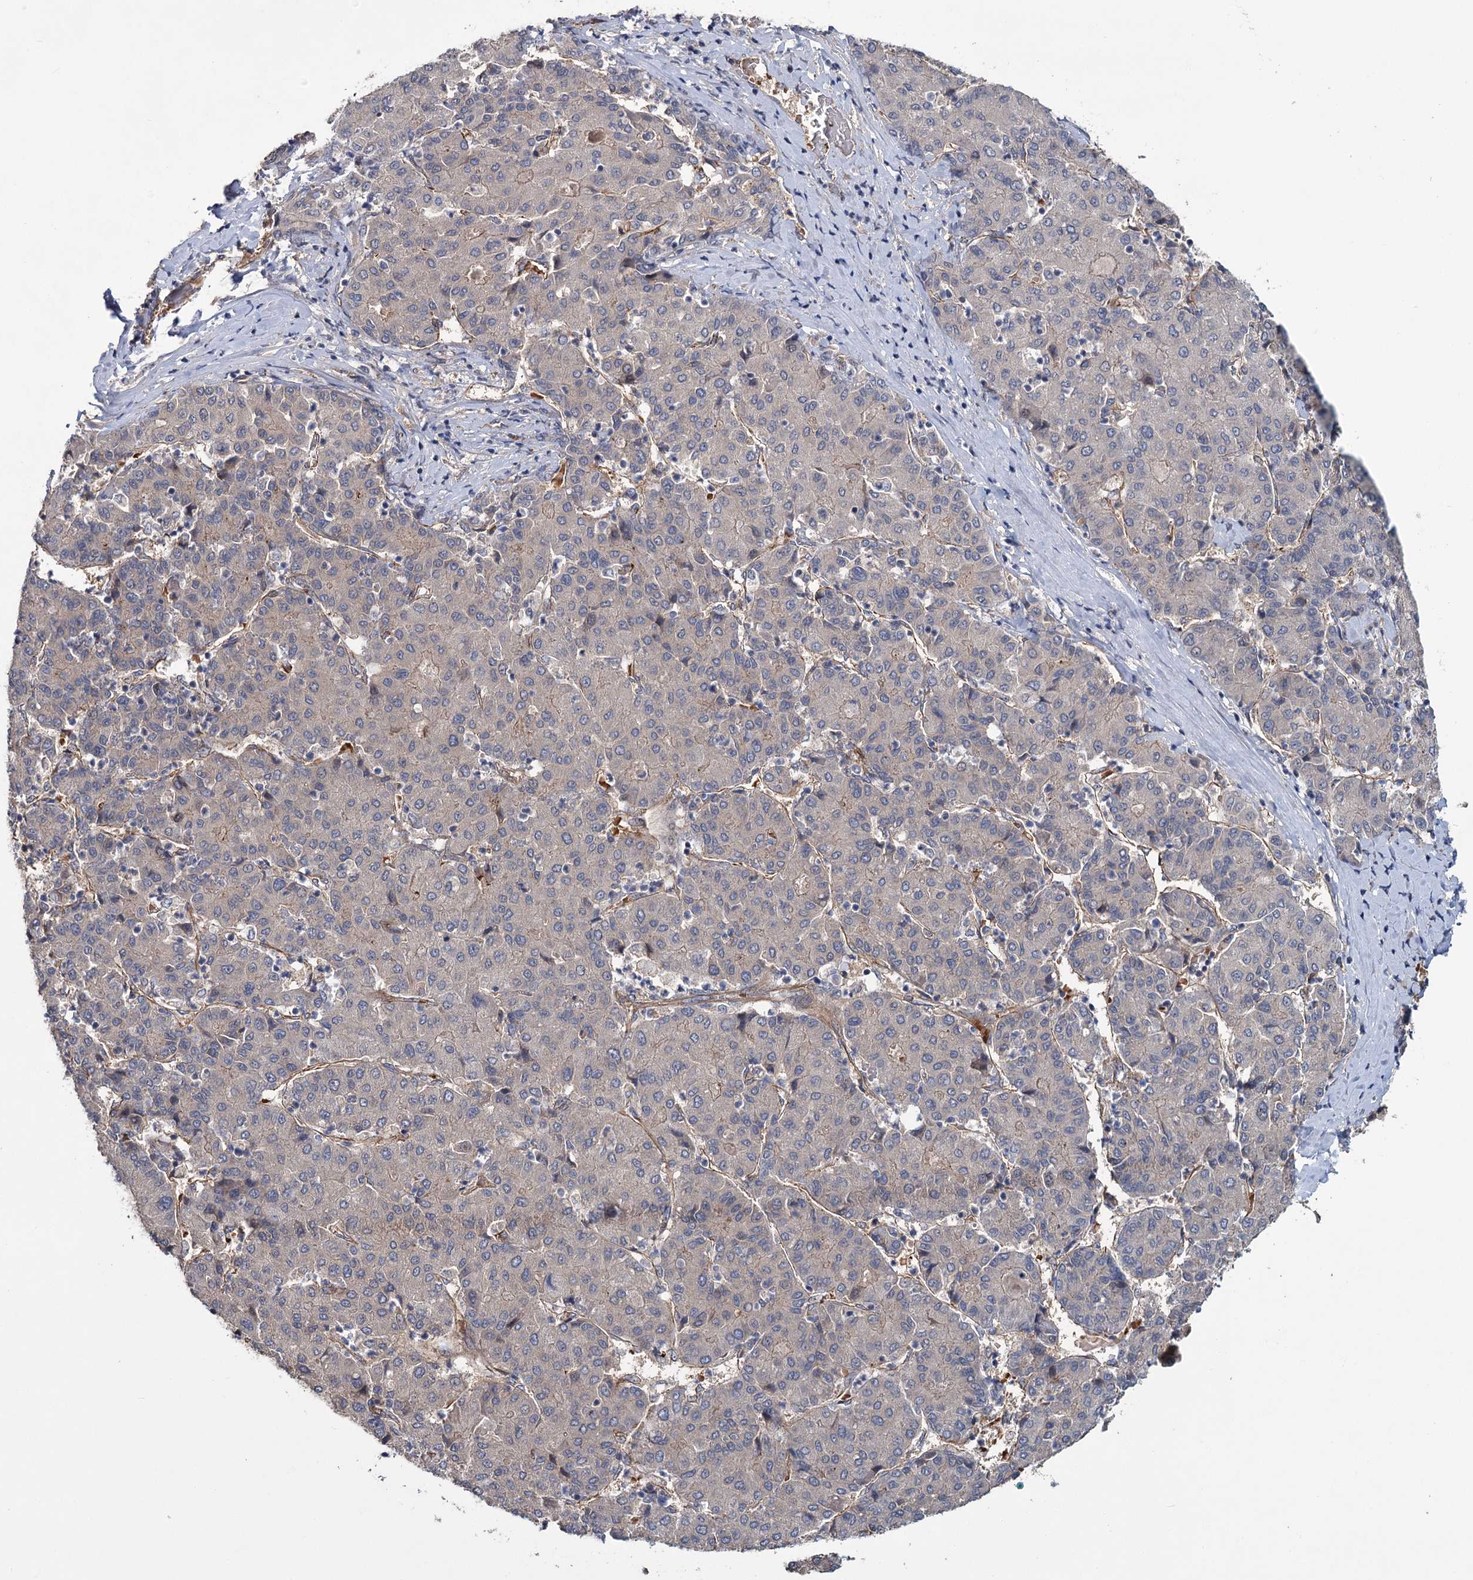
{"staining": {"intensity": "negative", "quantity": "none", "location": "none"}, "tissue": "liver cancer", "cell_type": "Tumor cells", "image_type": "cancer", "snomed": [{"axis": "morphology", "description": "Carcinoma, Hepatocellular, NOS"}, {"axis": "topography", "description": "Liver"}], "caption": "Immunohistochemistry (IHC) photomicrograph of neoplastic tissue: liver cancer (hepatocellular carcinoma) stained with DAB (3,3'-diaminobenzidine) demonstrates no significant protein staining in tumor cells.", "gene": "PKN2", "patient": {"sex": "male", "age": 65}}